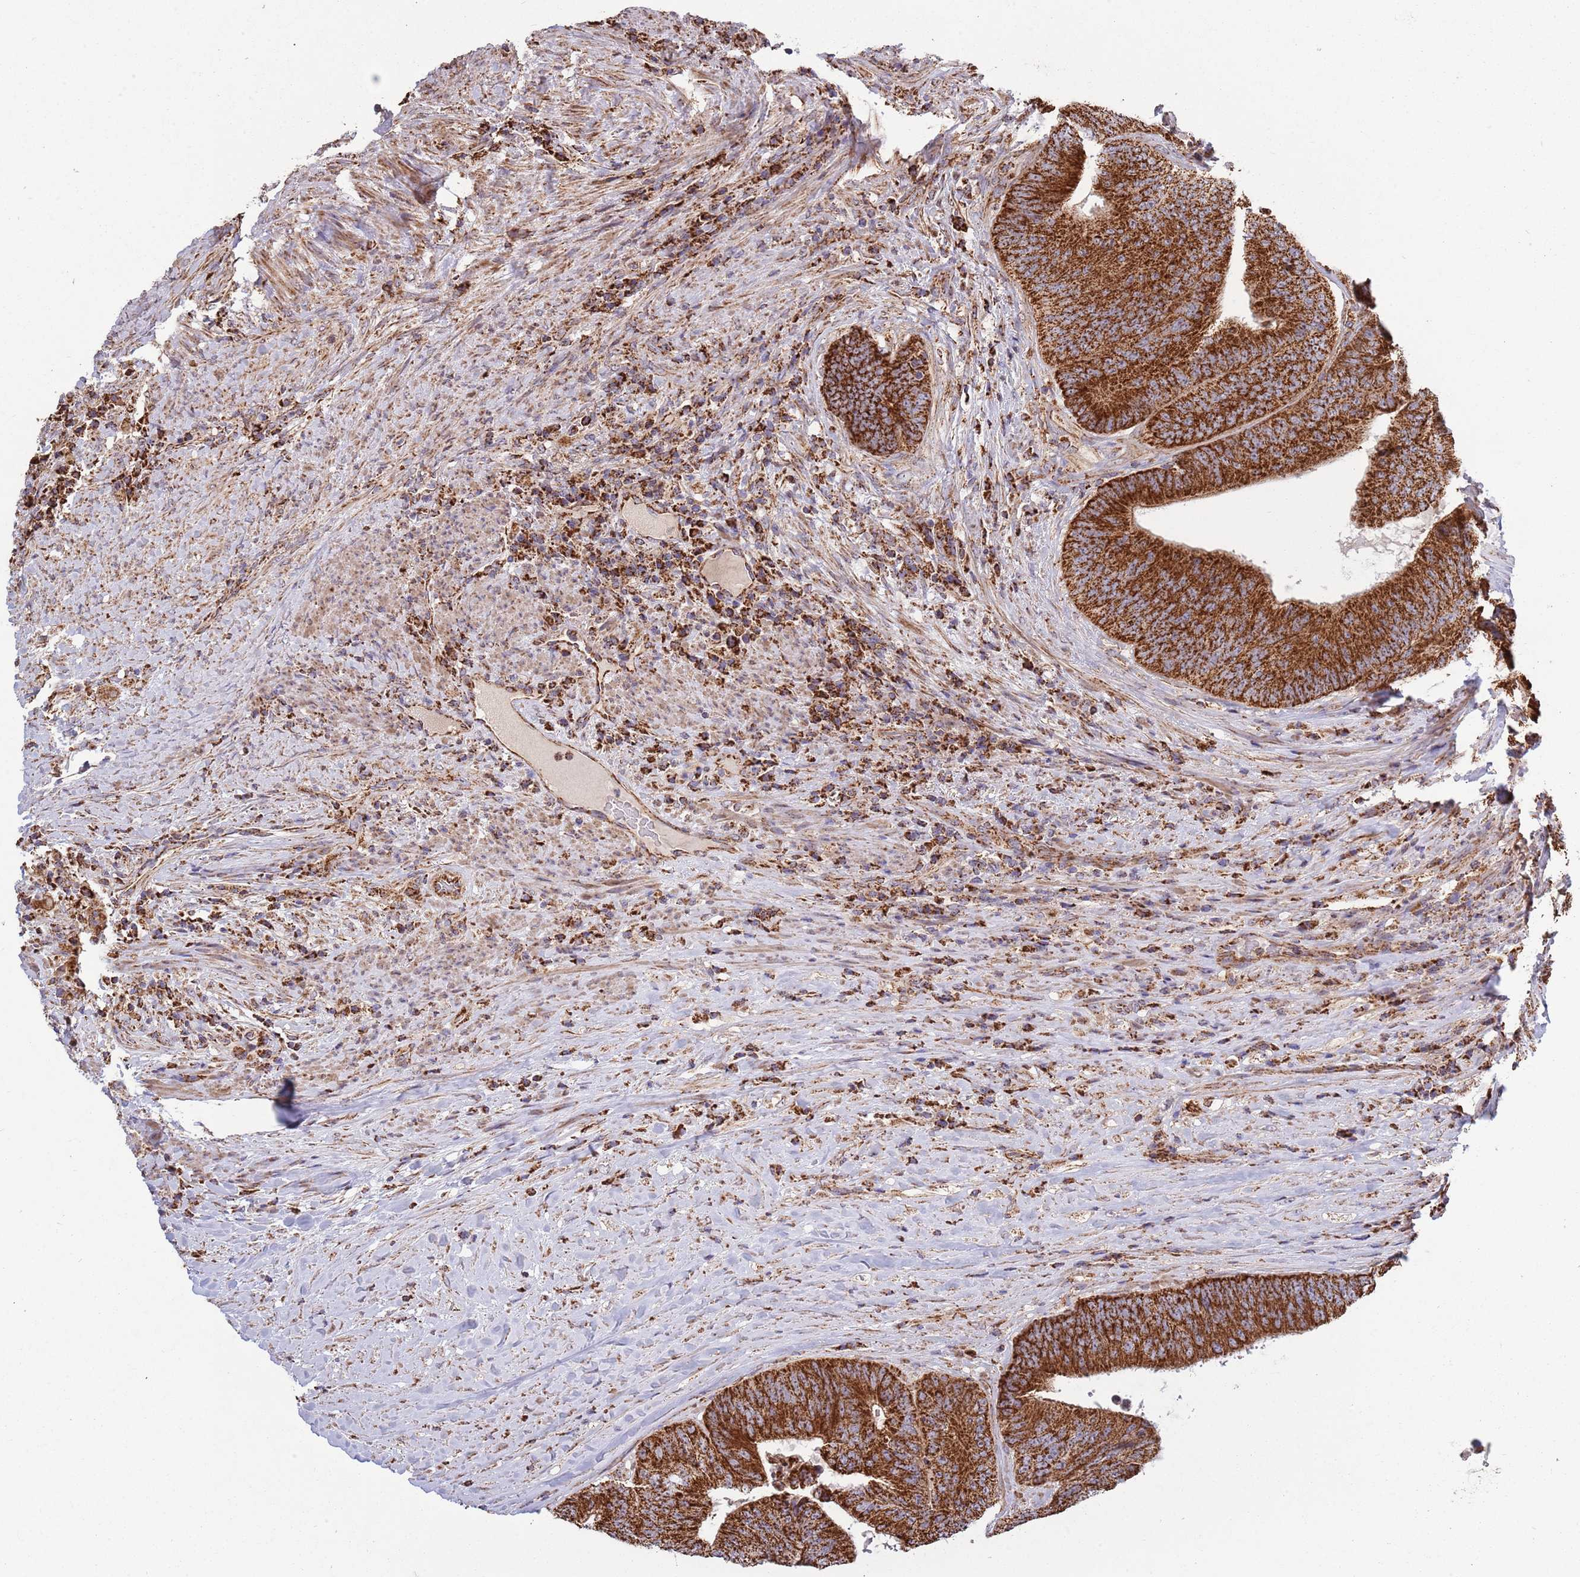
{"staining": {"intensity": "strong", "quantity": ">75%", "location": "cytoplasmic/membranous"}, "tissue": "colorectal cancer", "cell_type": "Tumor cells", "image_type": "cancer", "snomed": [{"axis": "morphology", "description": "Adenocarcinoma, NOS"}, {"axis": "topography", "description": "Rectum"}], "caption": "Immunohistochemistry (IHC) (DAB (3,3'-diaminobenzidine)) staining of human colorectal cancer exhibits strong cytoplasmic/membranous protein expression in about >75% of tumor cells. (Brightfield microscopy of DAB IHC at high magnification).", "gene": "VPS16", "patient": {"sex": "male", "age": 72}}